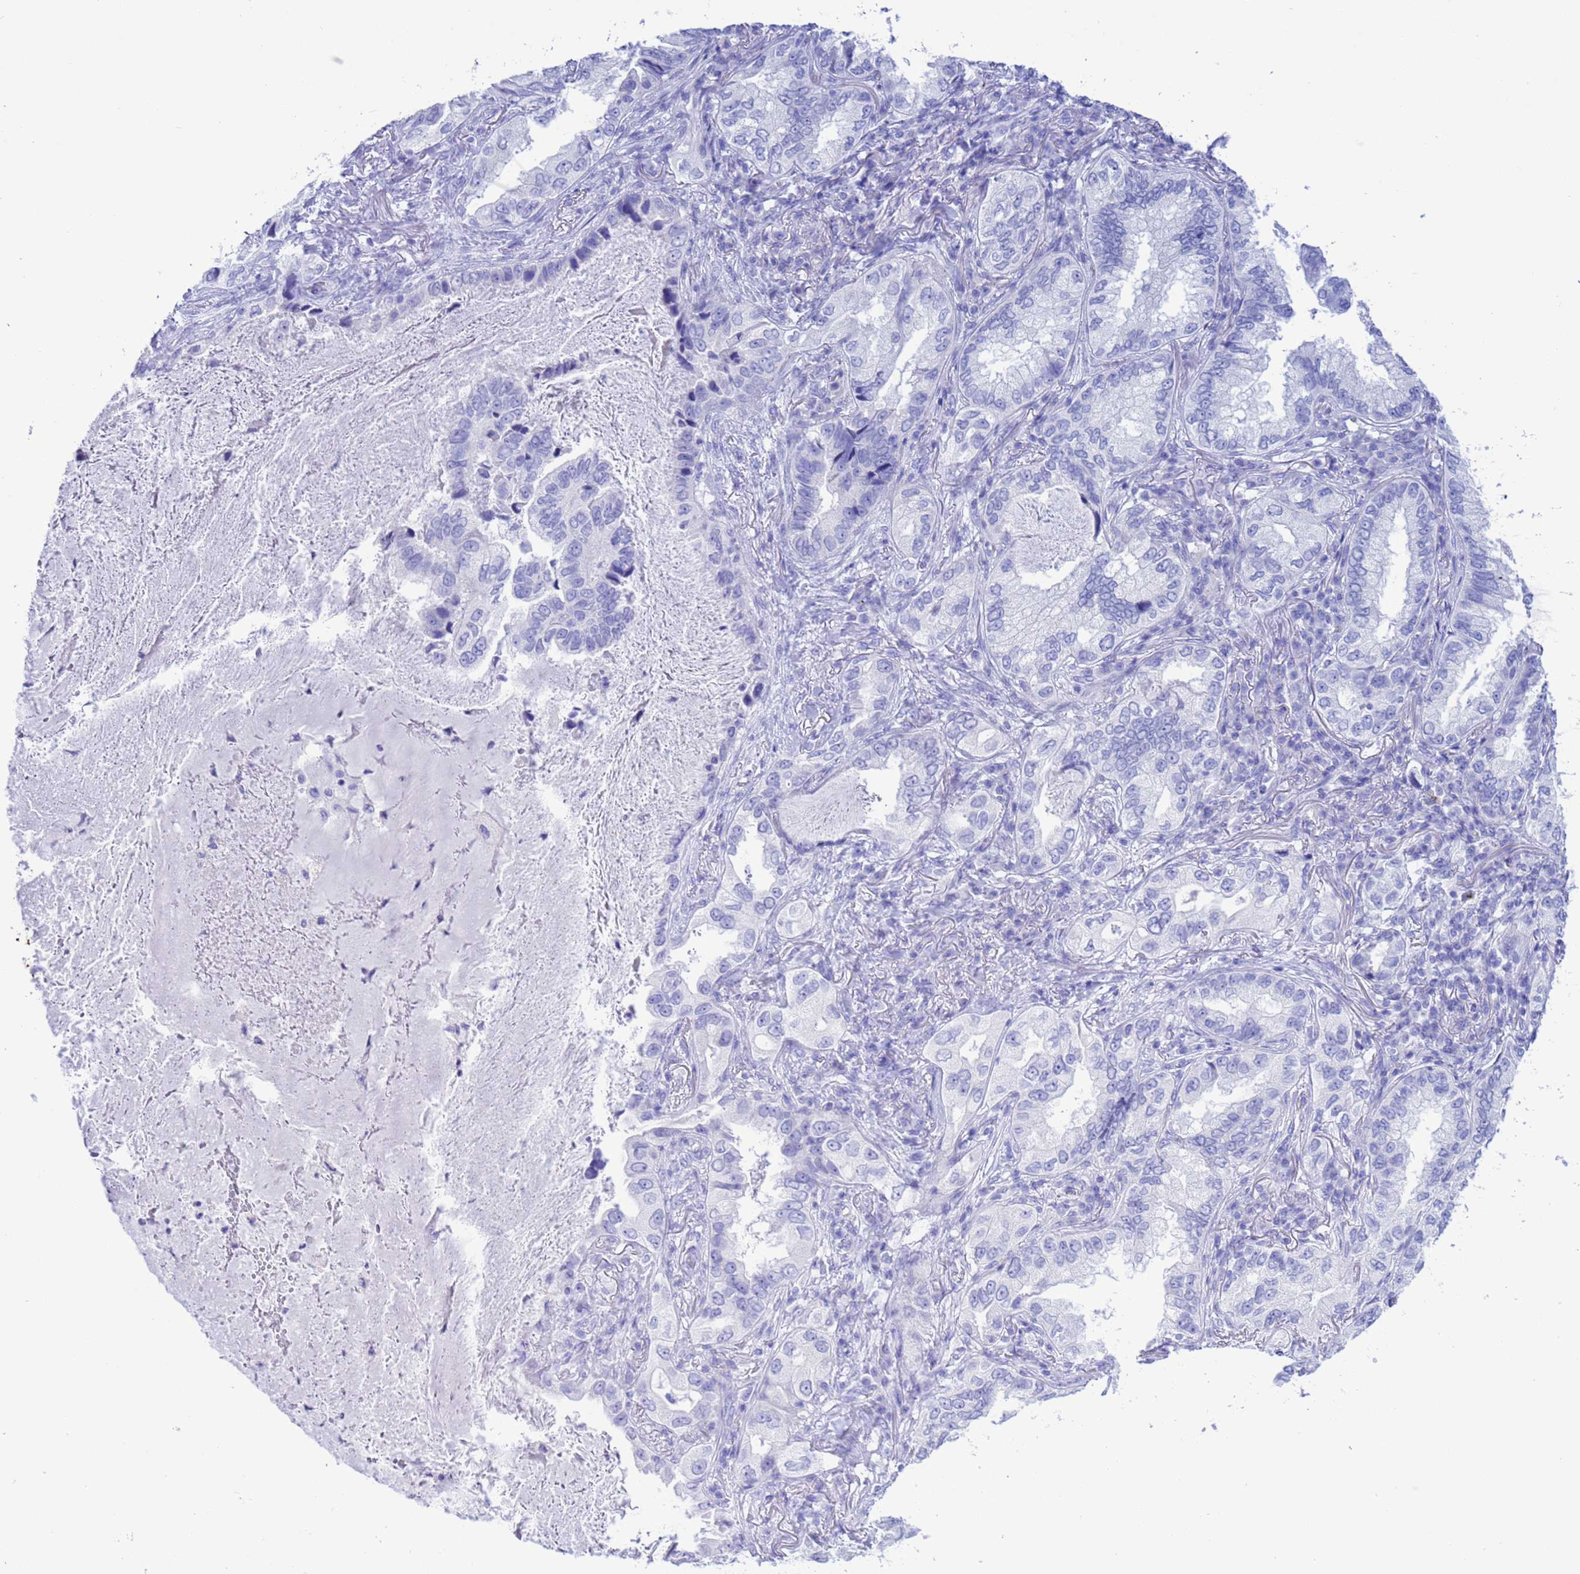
{"staining": {"intensity": "negative", "quantity": "none", "location": "none"}, "tissue": "lung cancer", "cell_type": "Tumor cells", "image_type": "cancer", "snomed": [{"axis": "morphology", "description": "Adenocarcinoma, NOS"}, {"axis": "topography", "description": "Lung"}], "caption": "A high-resolution photomicrograph shows IHC staining of lung cancer, which reveals no significant staining in tumor cells.", "gene": "GSTM1", "patient": {"sex": "female", "age": 69}}